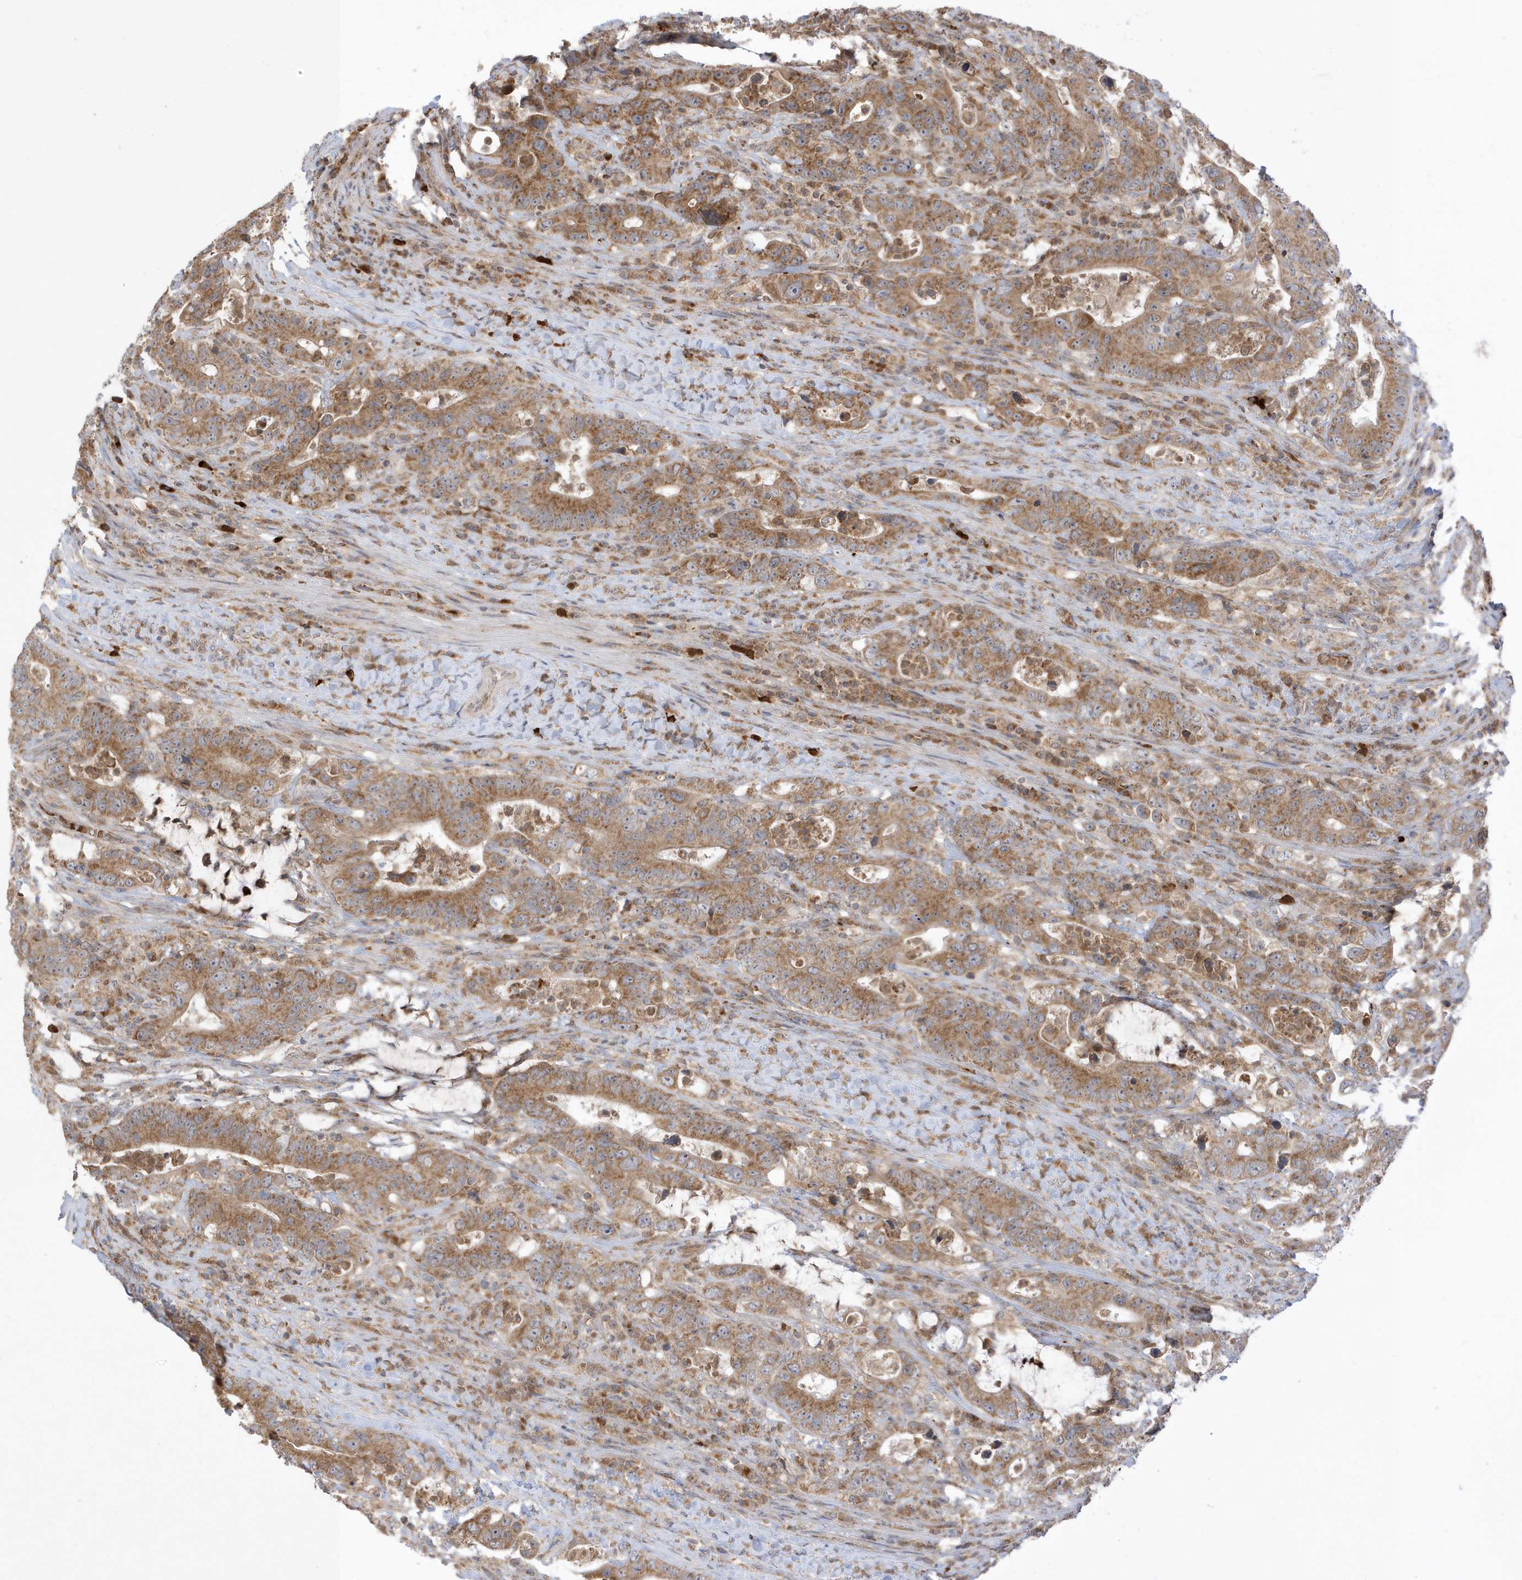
{"staining": {"intensity": "moderate", "quantity": ">75%", "location": "cytoplasmic/membranous"}, "tissue": "colorectal cancer", "cell_type": "Tumor cells", "image_type": "cancer", "snomed": [{"axis": "morphology", "description": "Adenocarcinoma, NOS"}, {"axis": "topography", "description": "Colon"}], "caption": "A micrograph of colorectal cancer stained for a protein exhibits moderate cytoplasmic/membranous brown staining in tumor cells.", "gene": "NPPC", "patient": {"sex": "female", "age": 75}}